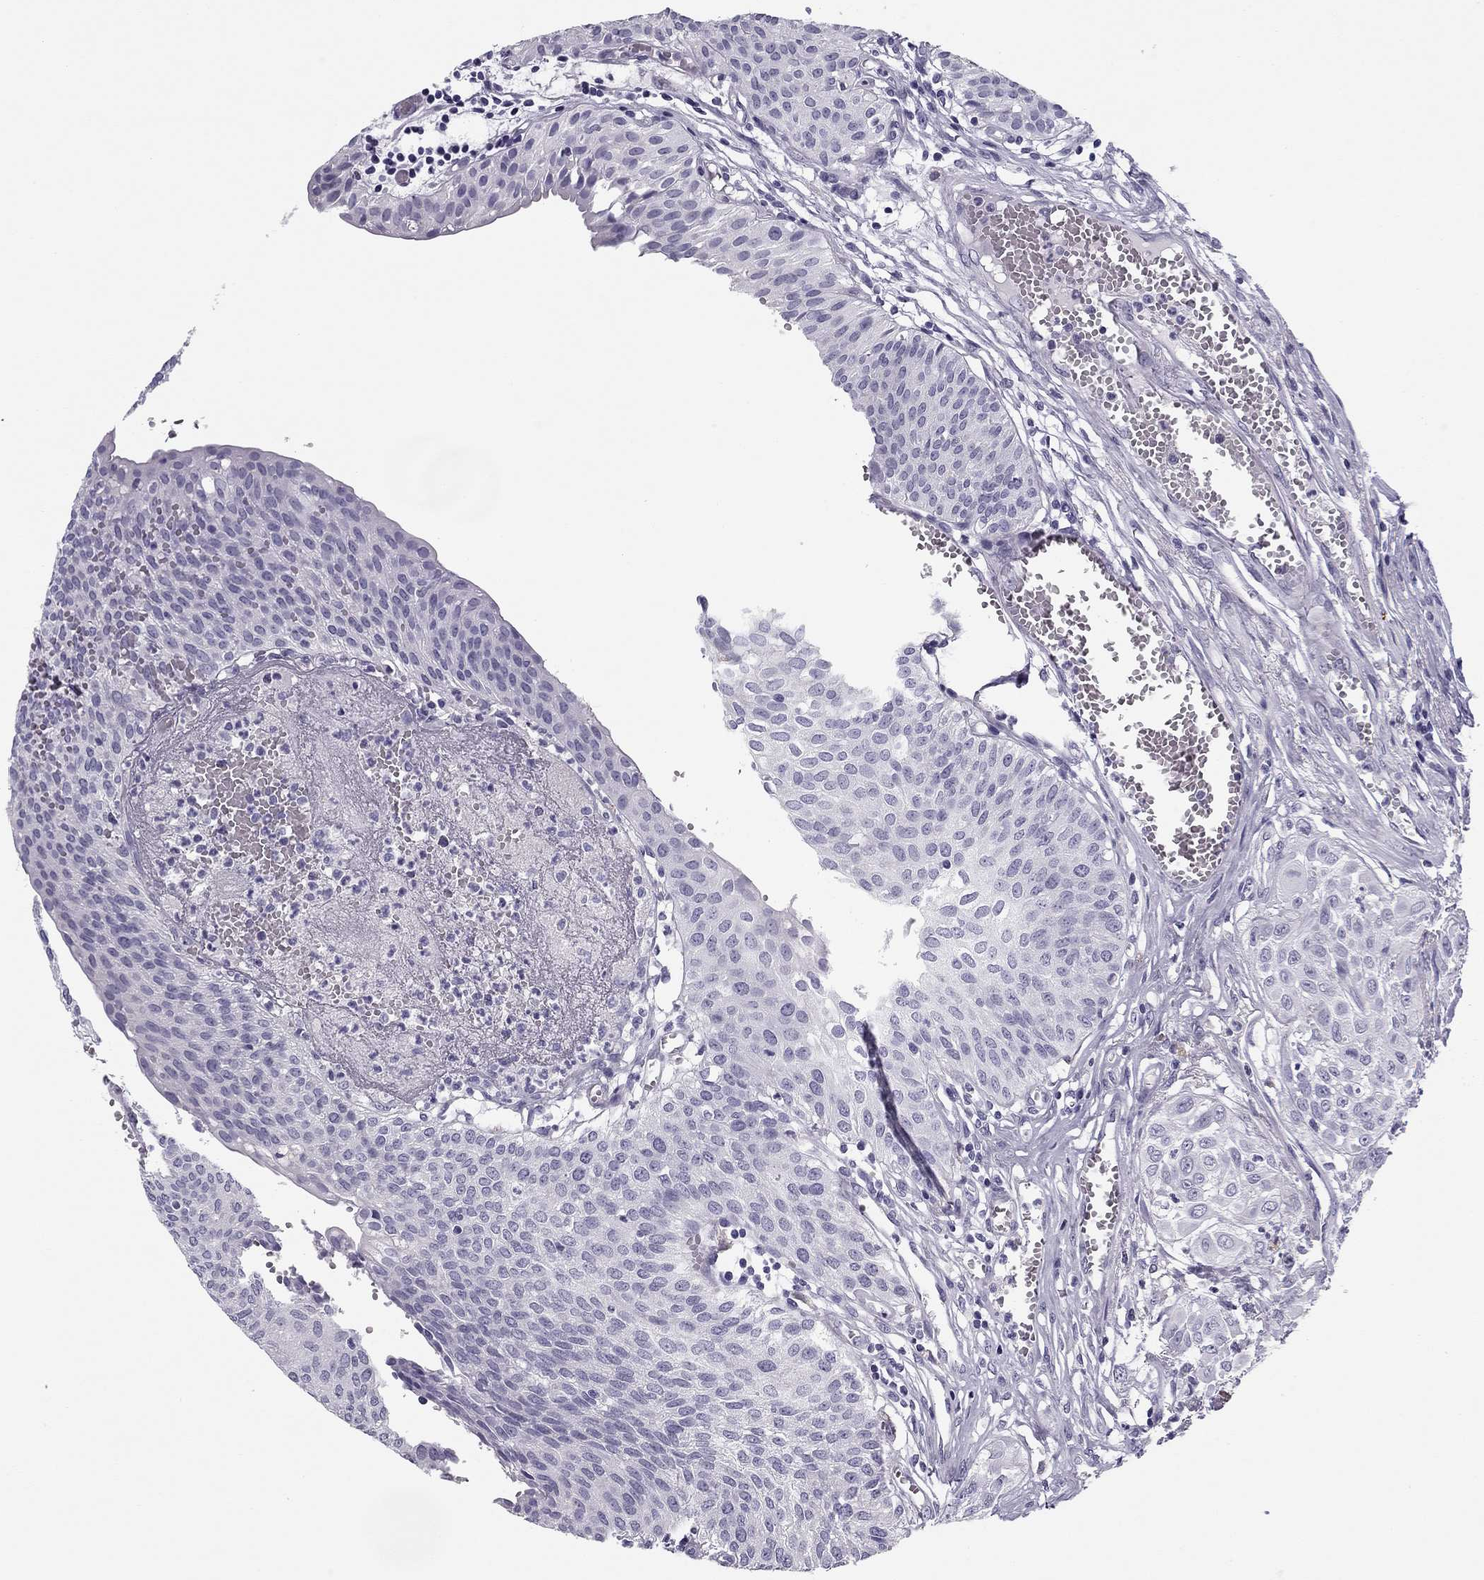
{"staining": {"intensity": "negative", "quantity": "none", "location": "none"}, "tissue": "urothelial cancer", "cell_type": "Tumor cells", "image_type": "cancer", "snomed": [{"axis": "morphology", "description": "Urothelial carcinoma, High grade"}, {"axis": "topography", "description": "Urinary bladder"}], "caption": "This is an immunohistochemistry image of human urothelial carcinoma (high-grade). There is no expression in tumor cells.", "gene": "MC5R", "patient": {"sex": "male", "age": 57}}